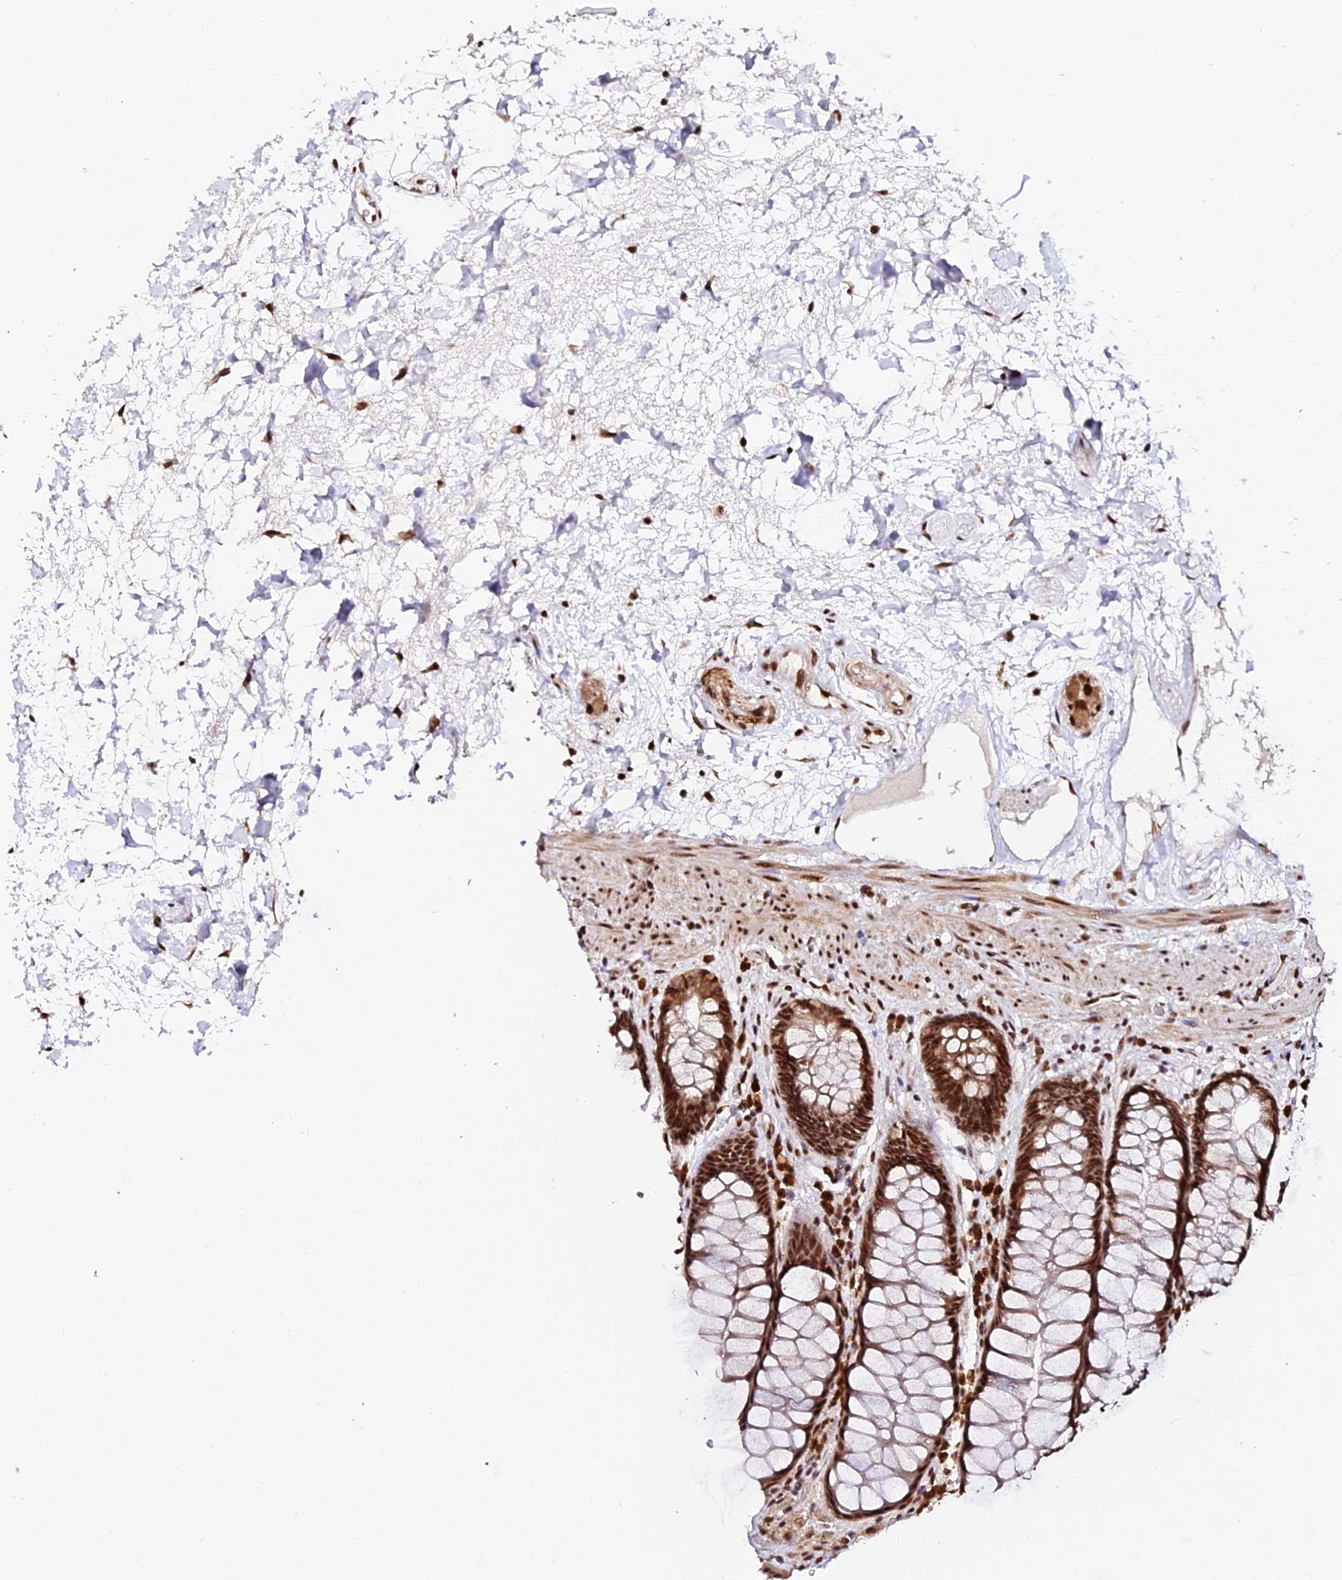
{"staining": {"intensity": "strong", "quantity": ">75%", "location": "cytoplasmic/membranous,nuclear"}, "tissue": "rectum", "cell_type": "Glandular cells", "image_type": "normal", "snomed": [{"axis": "morphology", "description": "Normal tissue, NOS"}, {"axis": "topography", "description": "Rectum"}], "caption": "Immunohistochemistry (IHC) micrograph of benign human rectum stained for a protein (brown), which shows high levels of strong cytoplasmic/membranous,nuclear staining in about >75% of glandular cells.", "gene": "MCRS1", "patient": {"sex": "male", "age": 64}}